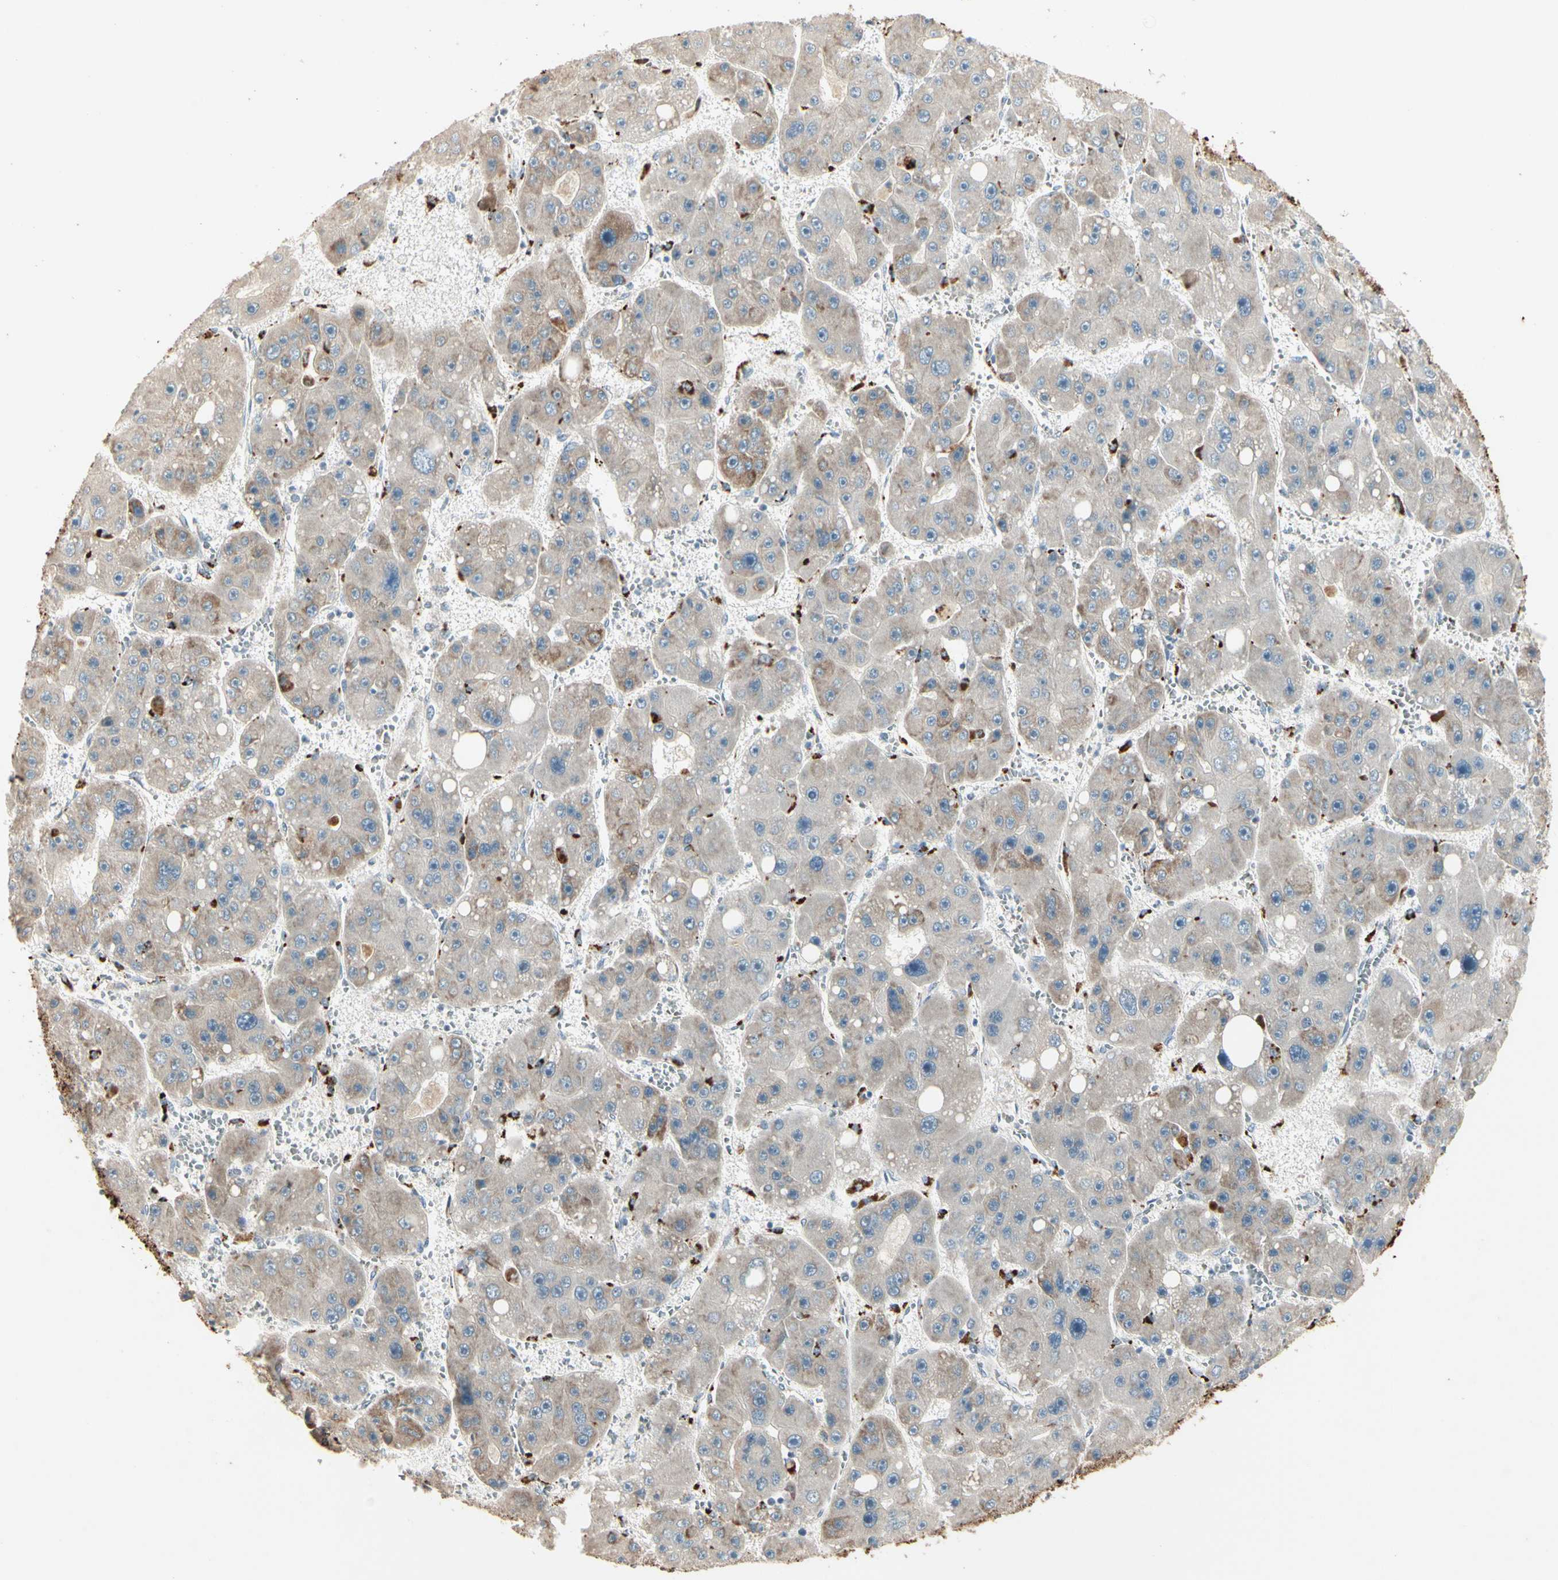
{"staining": {"intensity": "moderate", "quantity": "25%-75%", "location": "cytoplasmic/membranous"}, "tissue": "liver cancer", "cell_type": "Tumor cells", "image_type": "cancer", "snomed": [{"axis": "morphology", "description": "Carcinoma, Hepatocellular, NOS"}, {"axis": "topography", "description": "Liver"}], "caption": "An immunohistochemistry micrograph of tumor tissue is shown. Protein staining in brown labels moderate cytoplasmic/membranous positivity in hepatocellular carcinoma (liver) within tumor cells.", "gene": "SKIL", "patient": {"sex": "female", "age": 61}}